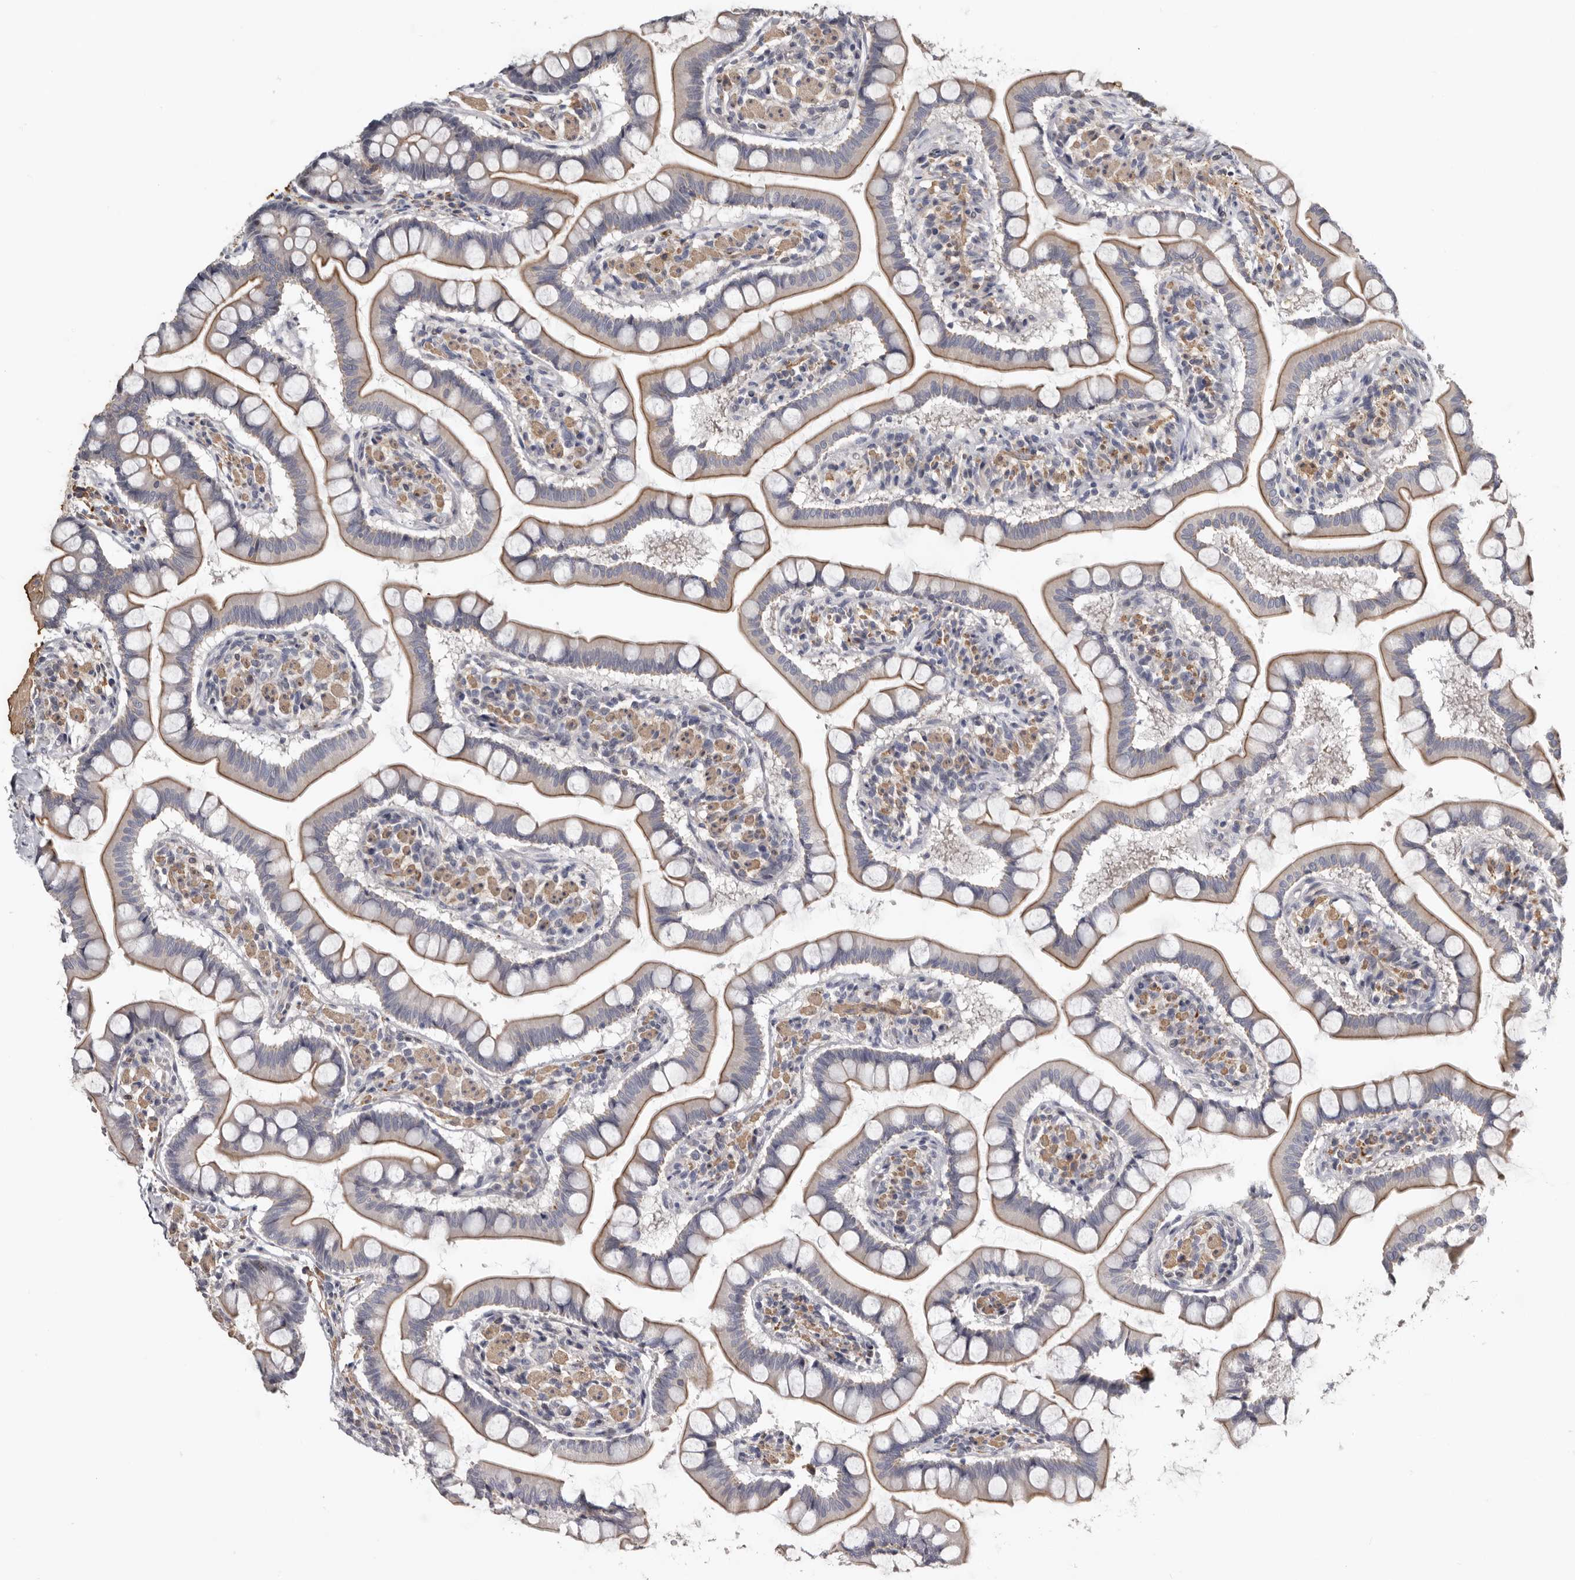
{"staining": {"intensity": "moderate", "quantity": ">75%", "location": "cytoplasmic/membranous"}, "tissue": "small intestine", "cell_type": "Glandular cells", "image_type": "normal", "snomed": [{"axis": "morphology", "description": "Normal tissue, NOS"}, {"axis": "topography", "description": "Small intestine"}], "caption": "Immunohistochemical staining of benign small intestine shows moderate cytoplasmic/membranous protein expression in approximately >75% of glandular cells.", "gene": "CDCA8", "patient": {"sex": "male", "age": 41}}